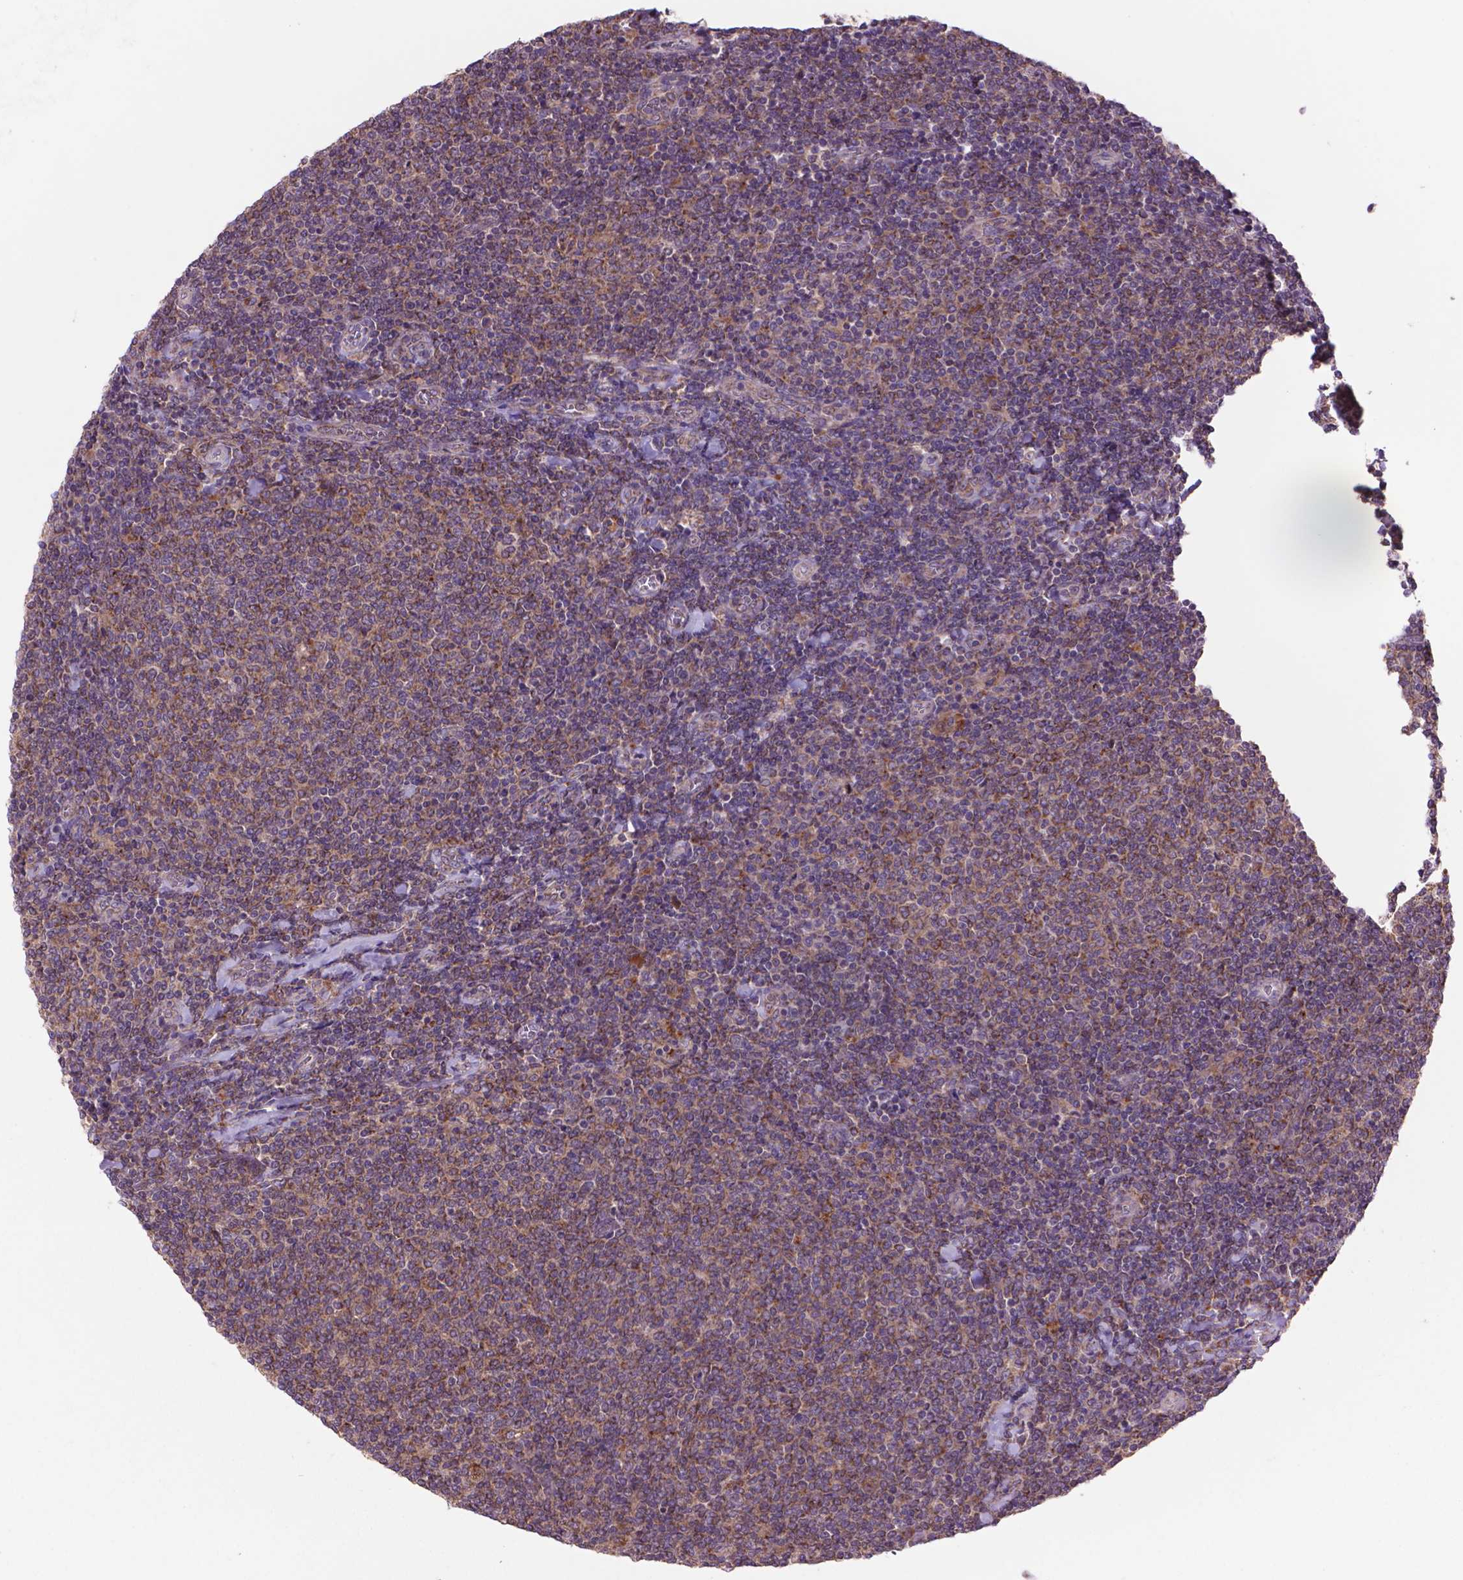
{"staining": {"intensity": "moderate", "quantity": "25%-75%", "location": "cytoplasmic/membranous"}, "tissue": "lymphoma", "cell_type": "Tumor cells", "image_type": "cancer", "snomed": [{"axis": "morphology", "description": "Malignant lymphoma, non-Hodgkin's type, Low grade"}, {"axis": "topography", "description": "Lymph node"}], "caption": "Immunohistochemical staining of human lymphoma displays medium levels of moderate cytoplasmic/membranous protein staining in approximately 25%-75% of tumor cells.", "gene": "GLB1", "patient": {"sex": "male", "age": 52}}